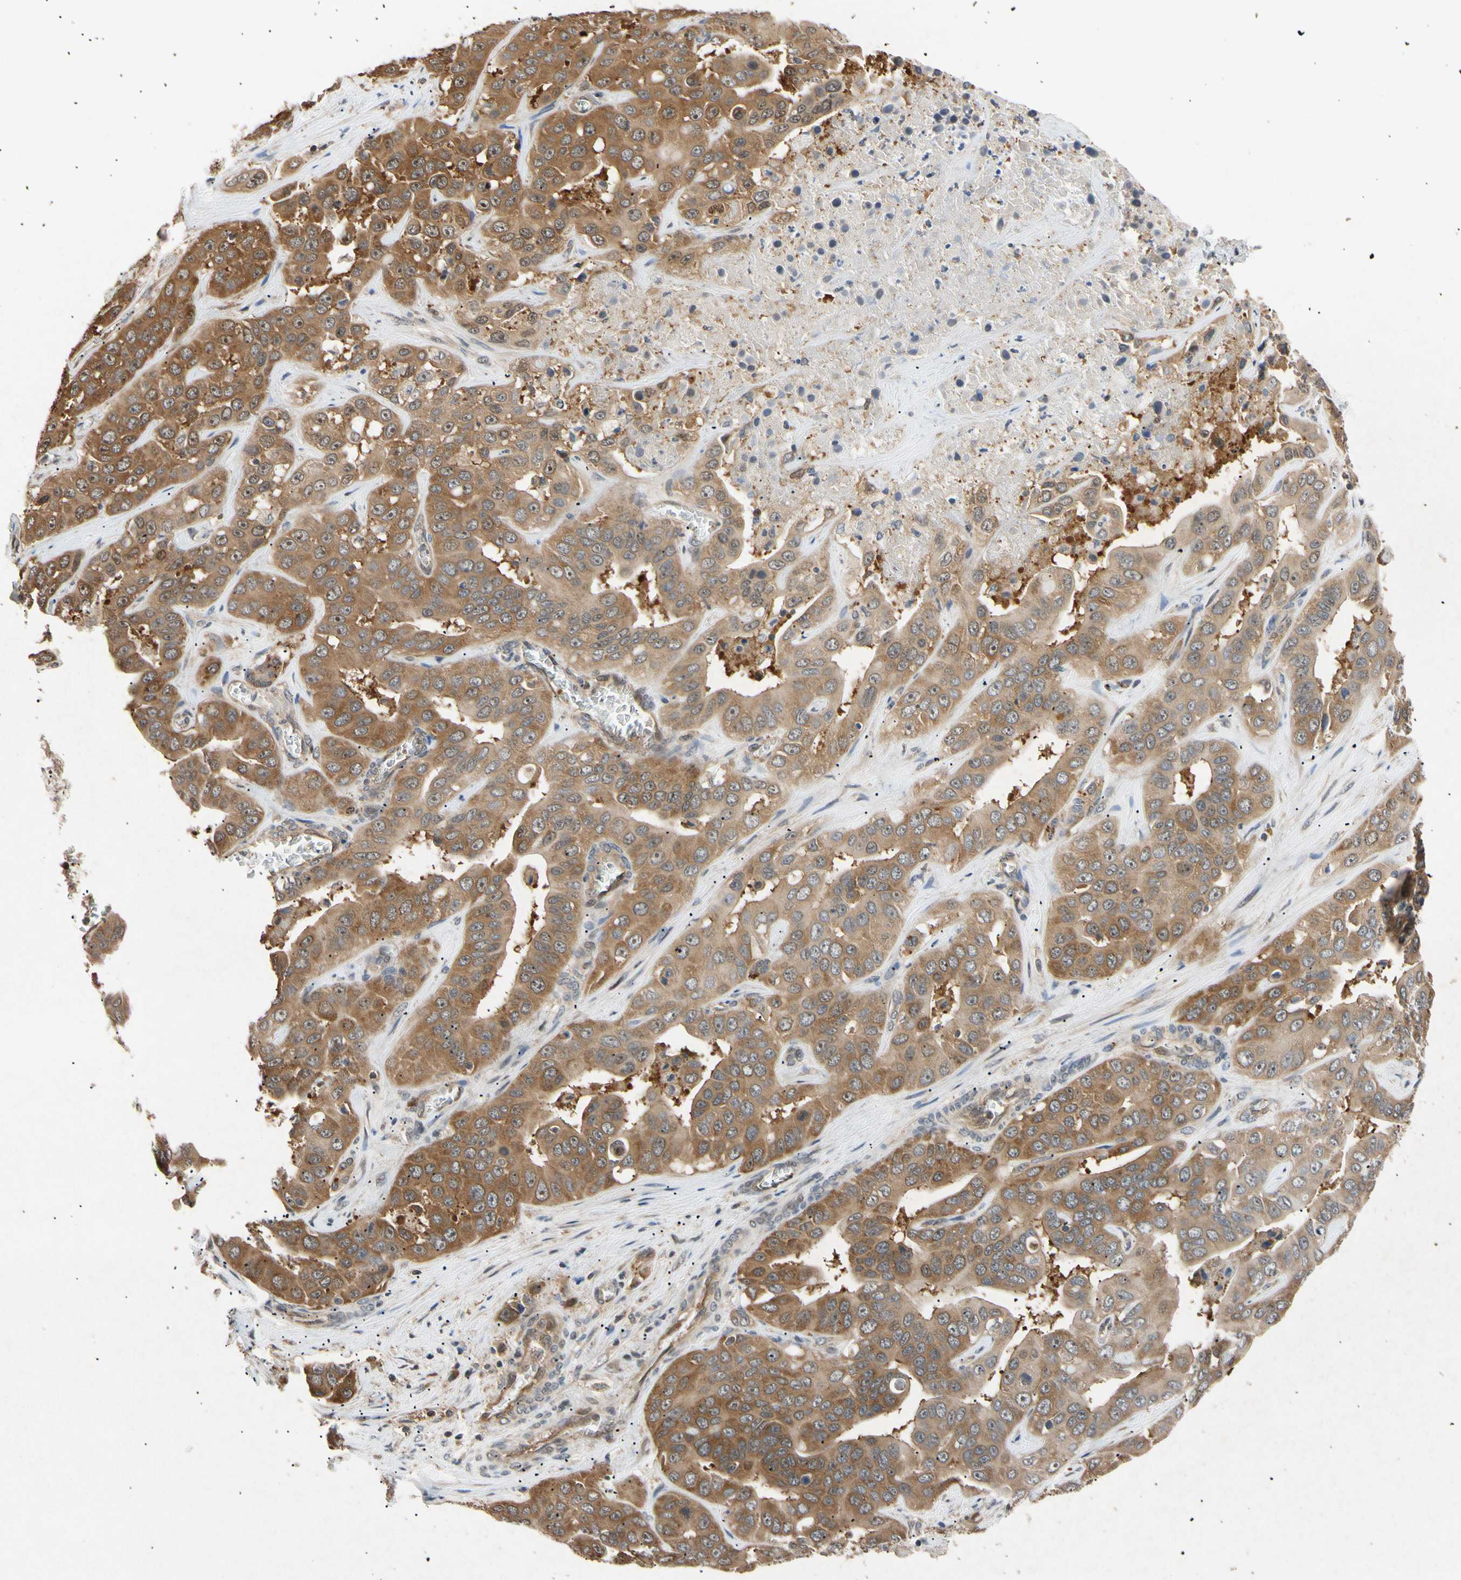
{"staining": {"intensity": "moderate", "quantity": ">75%", "location": "cytoplasmic/membranous"}, "tissue": "liver cancer", "cell_type": "Tumor cells", "image_type": "cancer", "snomed": [{"axis": "morphology", "description": "Cholangiocarcinoma"}, {"axis": "topography", "description": "Liver"}], "caption": "Brown immunohistochemical staining in cholangiocarcinoma (liver) reveals moderate cytoplasmic/membranous positivity in about >75% of tumor cells.", "gene": "EIF1AX", "patient": {"sex": "female", "age": 52}}